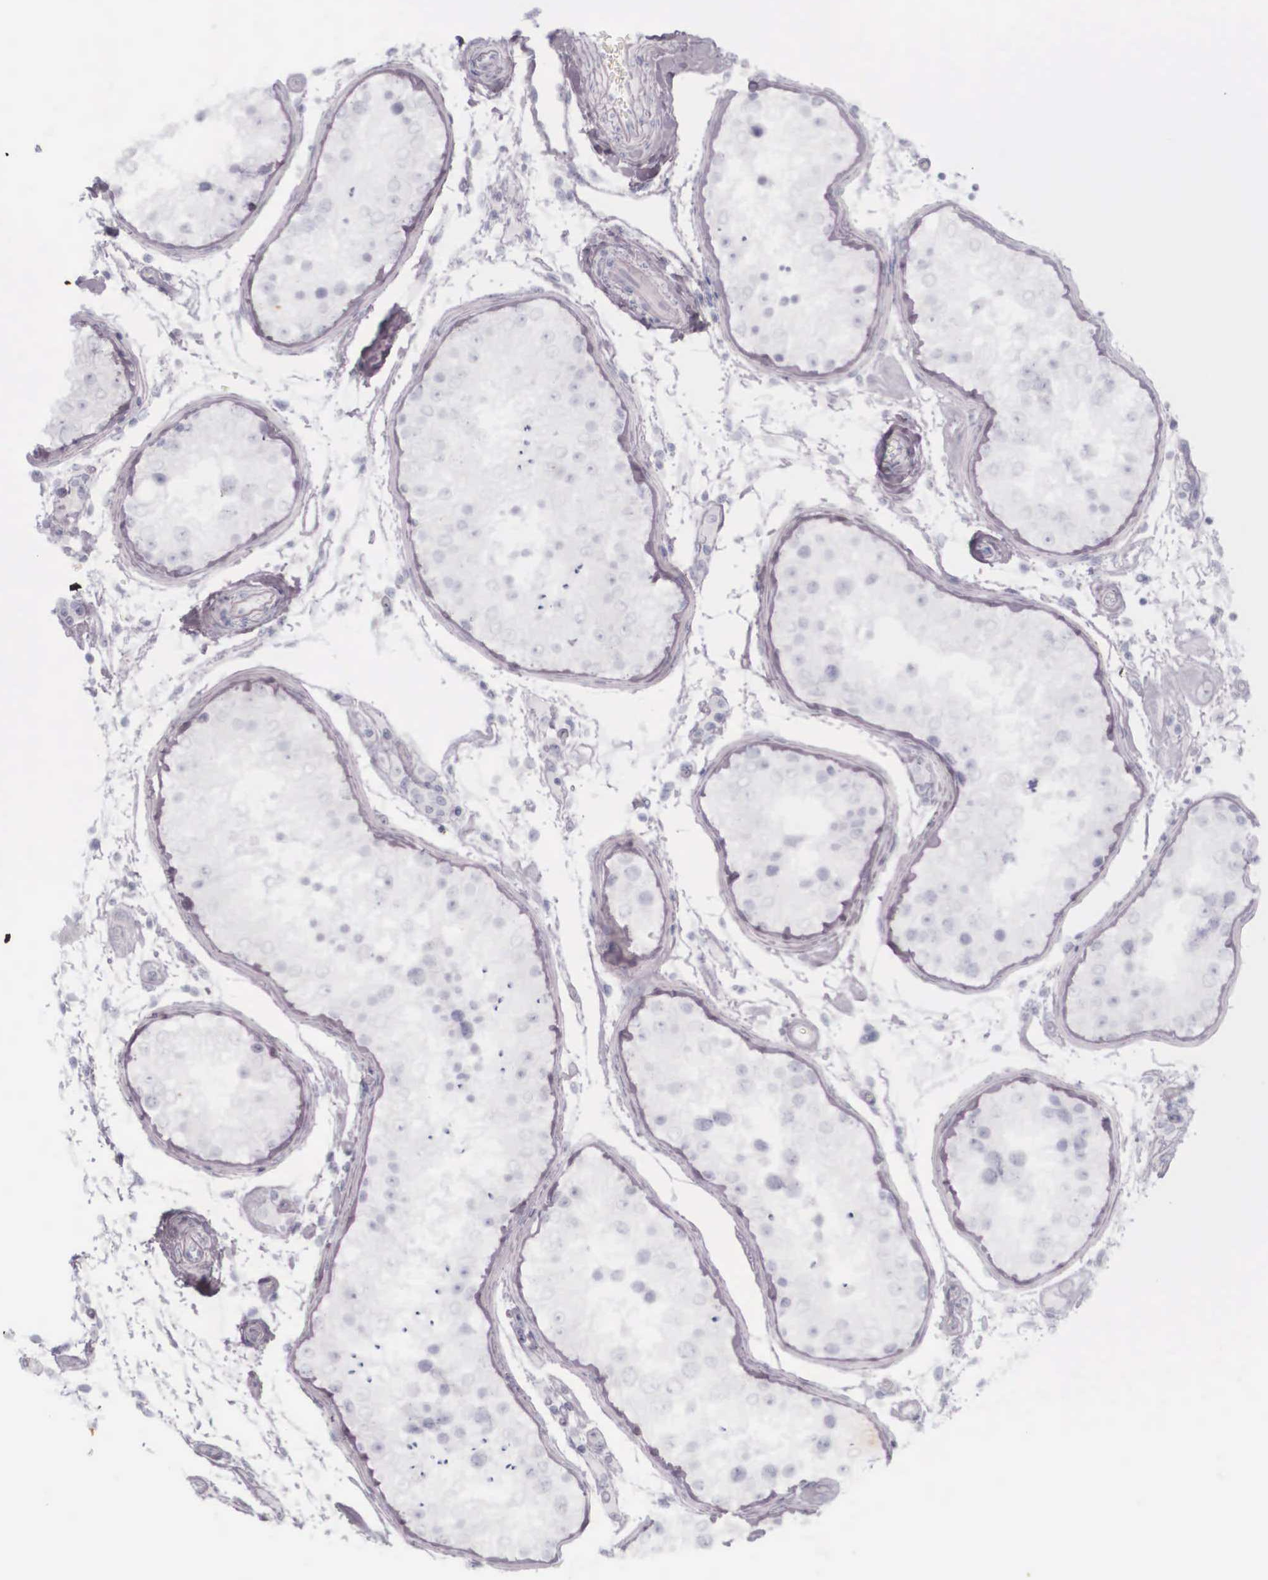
{"staining": {"intensity": "negative", "quantity": "none", "location": "none"}, "tissue": "testis", "cell_type": "Cells in seminiferous ducts", "image_type": "normal", "snomed": [{"axis": "morphology", "description": "Normal tissue, NOS"}, {"axis": "topography", "description": "Testis"}], "caption": "This image is of unremarkable testis stained with IHC to label a protein in brown with the nuclei are counter-stained blue. There is no staining in cells in seminiferous ducts.", "gene": "KRT14", "patient": {"sex": "male", "age": 24}}